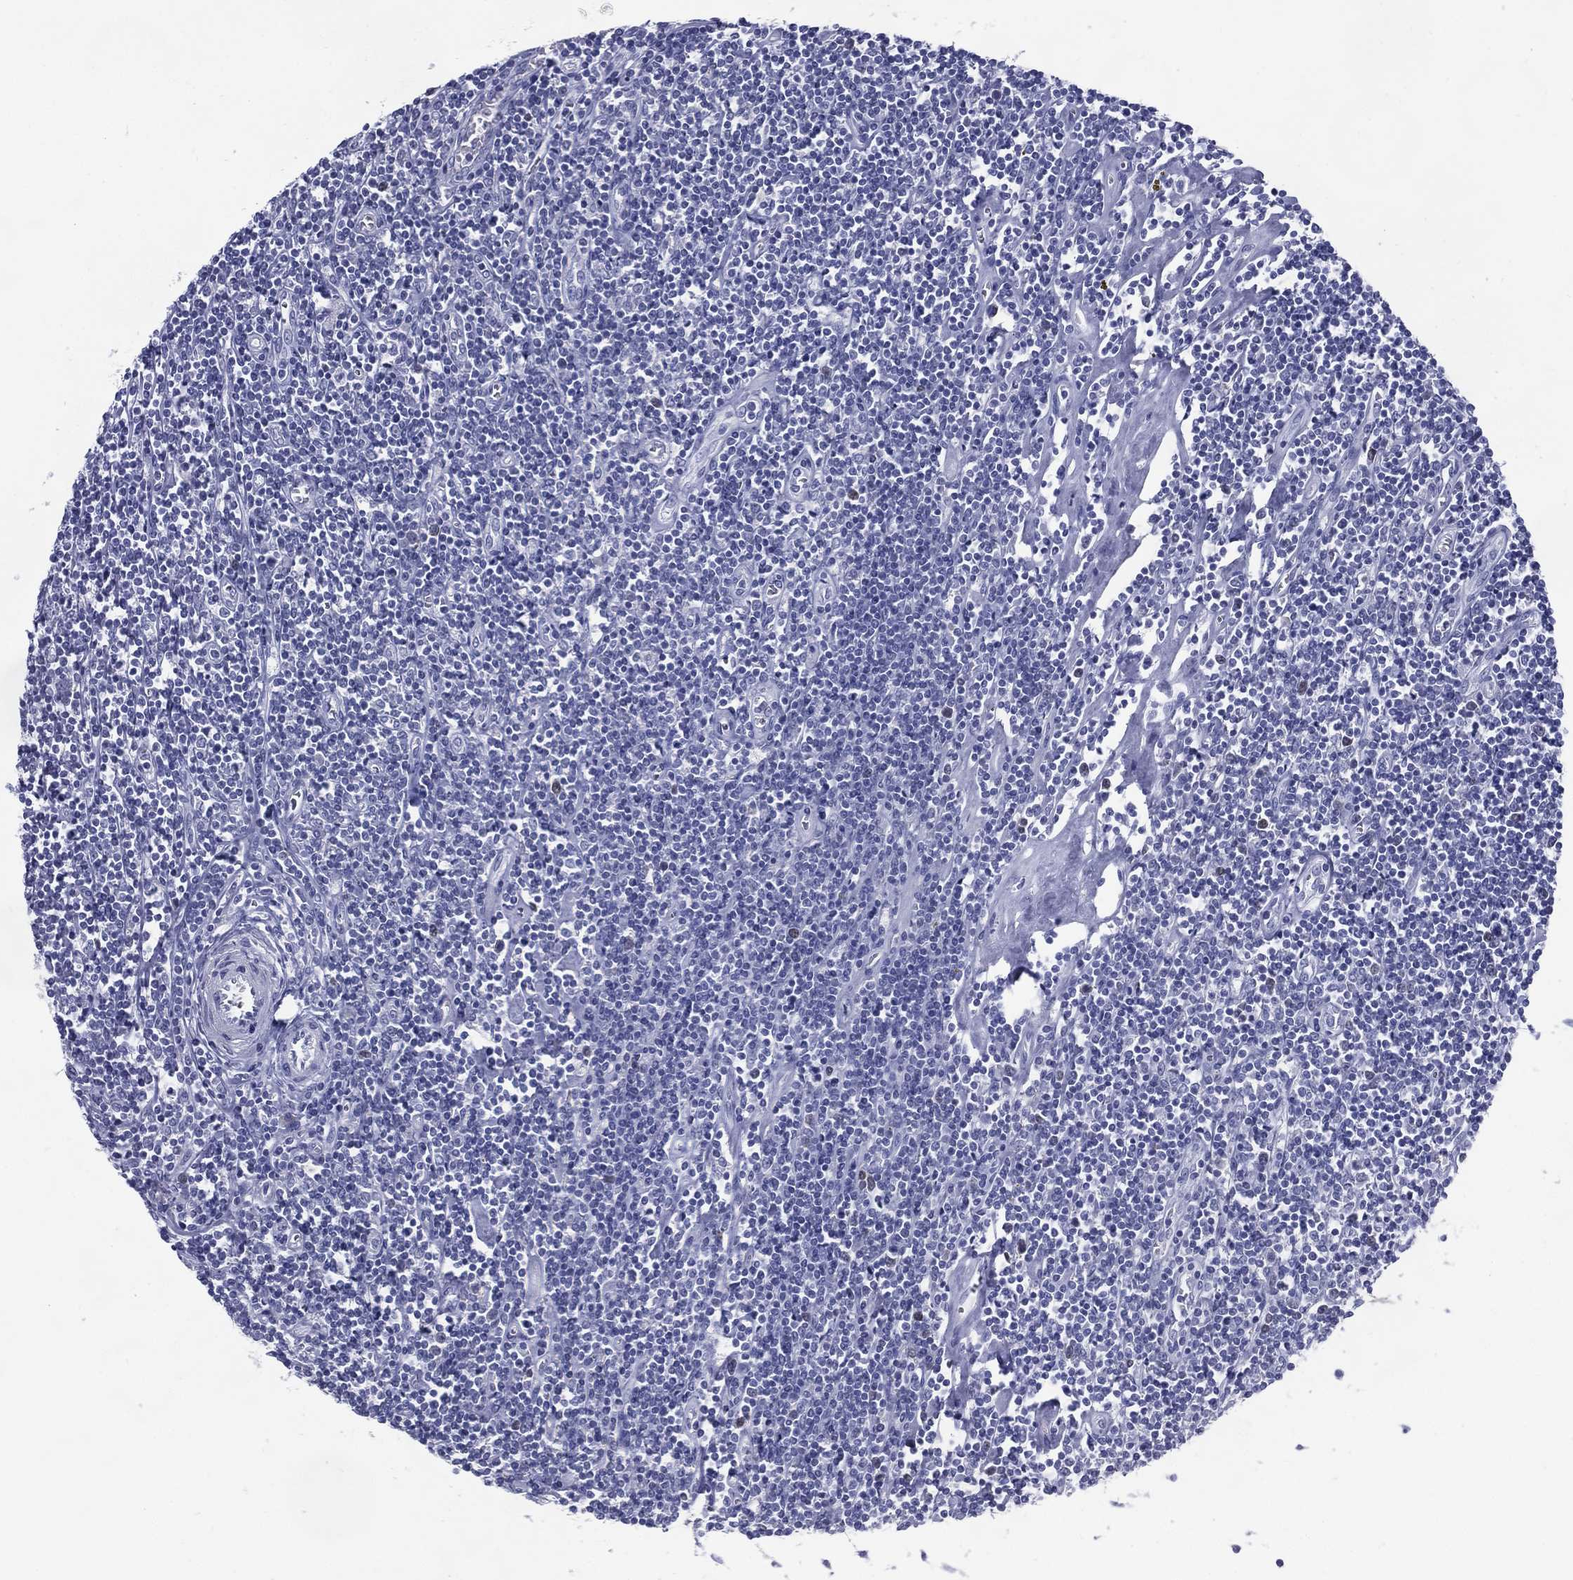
{"staining": {"intensity": "negative", "quantity": "none", "location": "none"}, "tissue": "lymphoma", "cell_type": "Tumor cells", "image_type": "cancer", "snomed": [{"axis": "morphology", "description": "Hodgkin's disease, NOS"}, {"axis": "topography", "description": "Lymph node"}], "caption": "IHC micrograph of lymphoma stained for a protein (brown), which exhibits no positivity in tumor cells.", "gene": "KIF2C", "patient": {"sex": "male", "age": 40}}